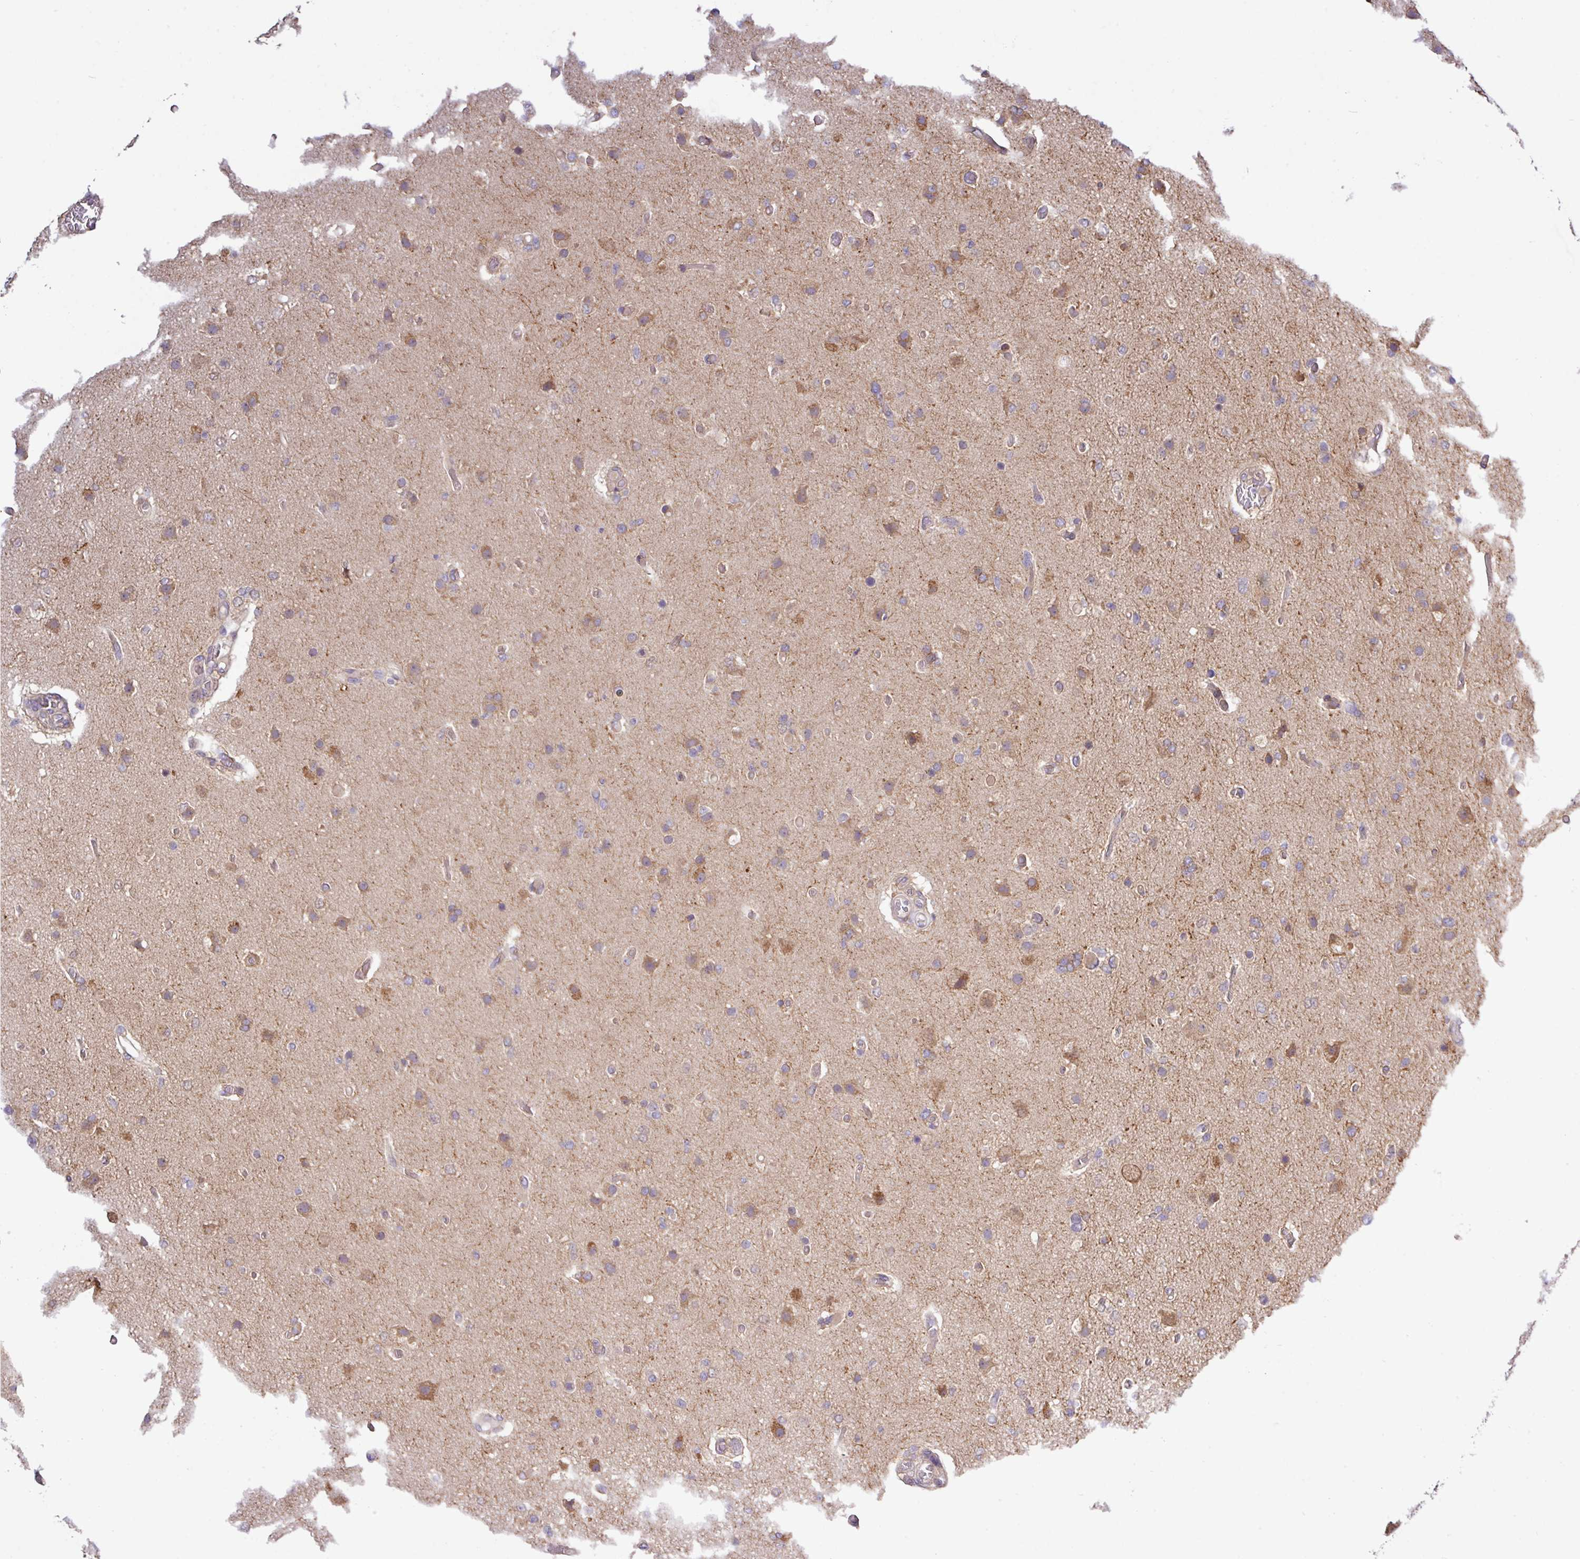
{"staining": {"intensity": "weak", "quantity": "<25%", "location": "cytoplasmic/membranous"}, "tissue": "glioma", "cell_type": "Tumor cells", "image_type": "cancer", "snomed": [{"axis": "morphology", "description": "Glioma, malignant, High grade"}, {"axis": "topography", "description": "Brain"}], "caption": "Immunohistochemical staining of human glioma shows no significant expression in tumor cells. (DAB (3,3'-diaminobenzidine) IHC visualized using brightfield microscopy, high magnification).", "gene": "TM2D2", "patient": {"sex": "female", "age": 74}}